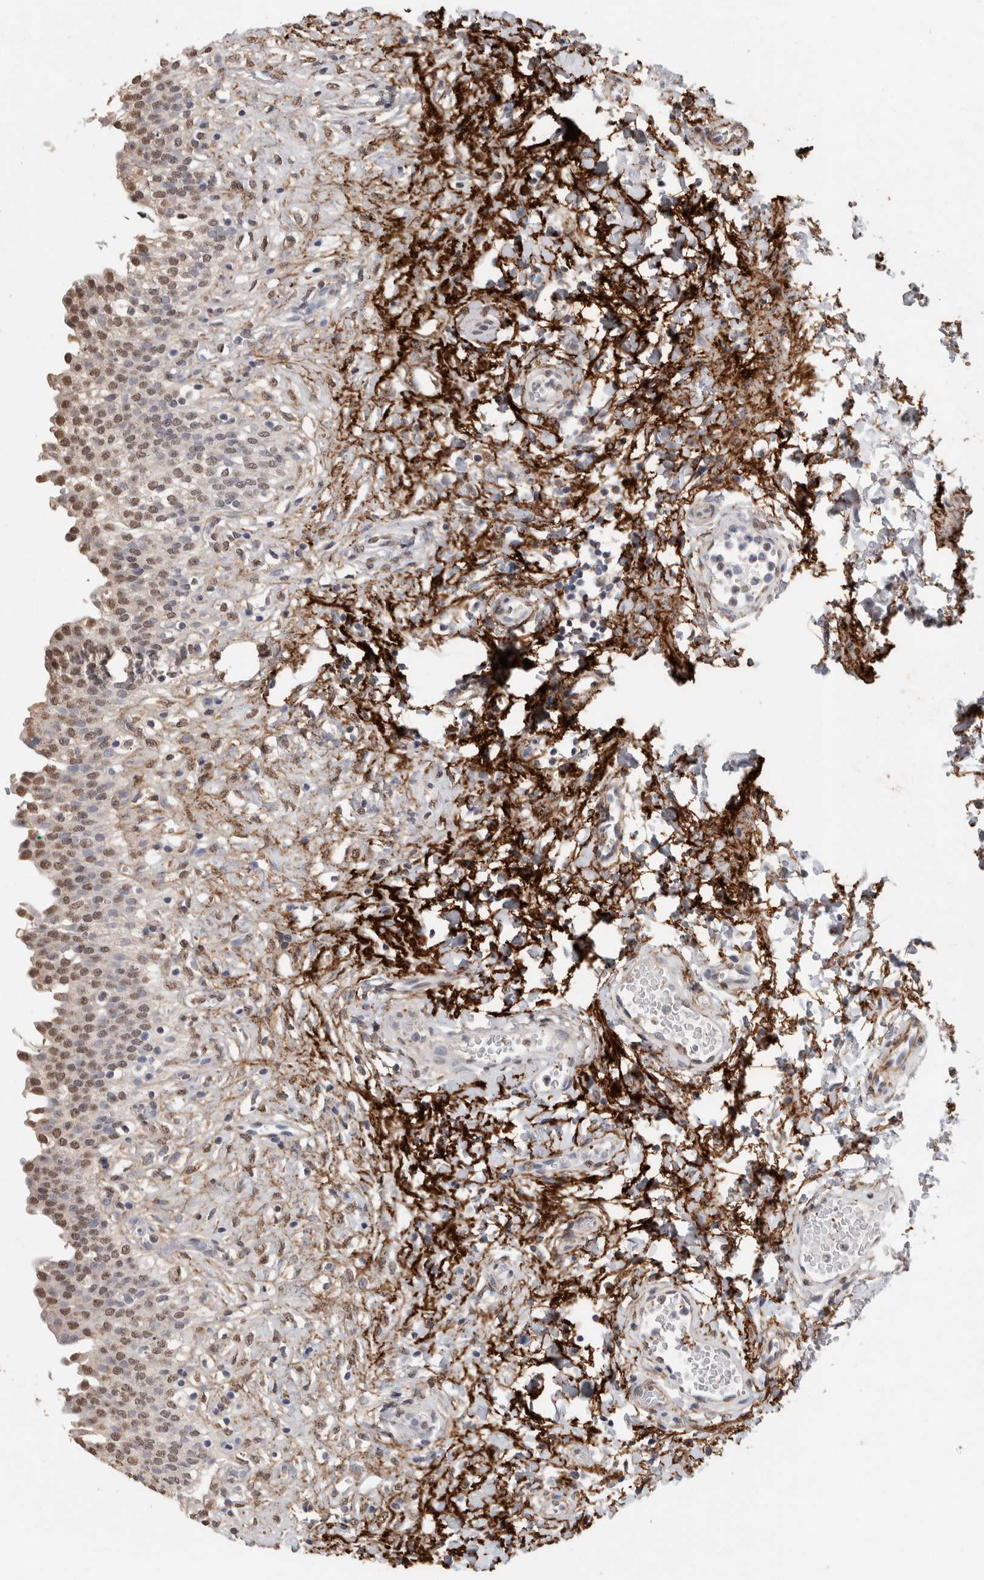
{"staining": {"intensity": "moderate", "quantity": ">75%", "location": "nuclear"}, "tissue": "urinary bladder", "cell_type": "Urothelial cells", "image_type": "normal", "snomed": [{"axis": "morphology", "description": "Urothelial carcinoma, High grade"}, {"axis": "topography", "description": "Urinary bladder"}], "caption": "Immunohistochemical staining of benign human urinary bladder displays >75% levels of moderate nuclear protein expression in approximately >75% of urothelial cells.", "gene": "LTBP1", "patient": {"sex": "male", "age": 46}}